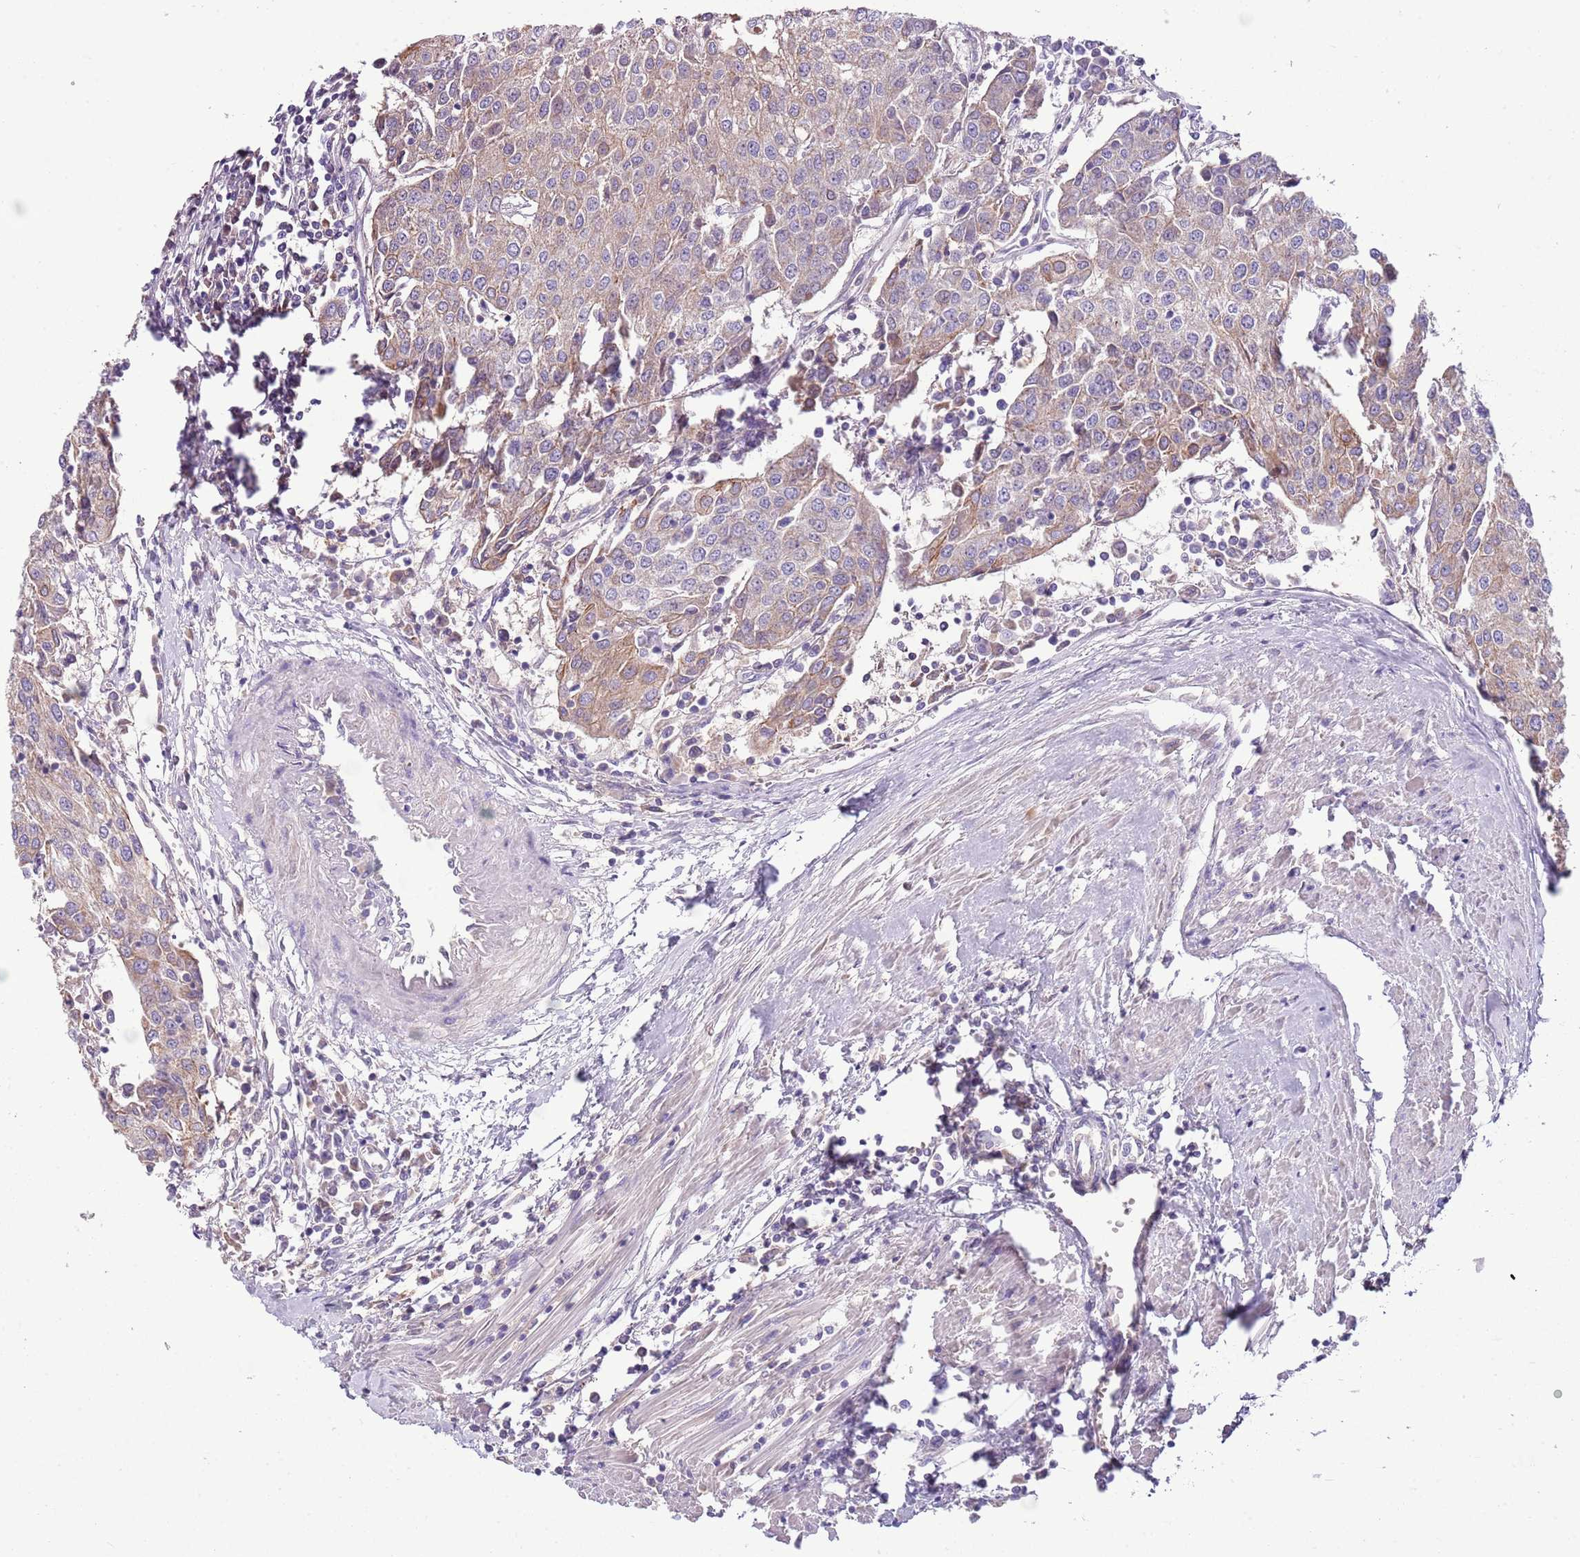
{"staining": {"intensity": "moderate", "quantity": "<25%", "location": "cytoplasmic/membranous"}, "tissue": "urothelial cancer", "cell_type": "Tumor cells", "image_type": "cancer", "snomed": [{"axis": "morphology", "description": "Urothelial carcinoma, High grade"}, {"axis": "topography", "description": "Urinary bladder"}], "caption": "Protein staining shows moderate cytoplasmic/membranous expression in about <25% of tumor cells in urothelial cancer.", "gene": "HES3", "patient": {"sex": "female", "age": 85}}